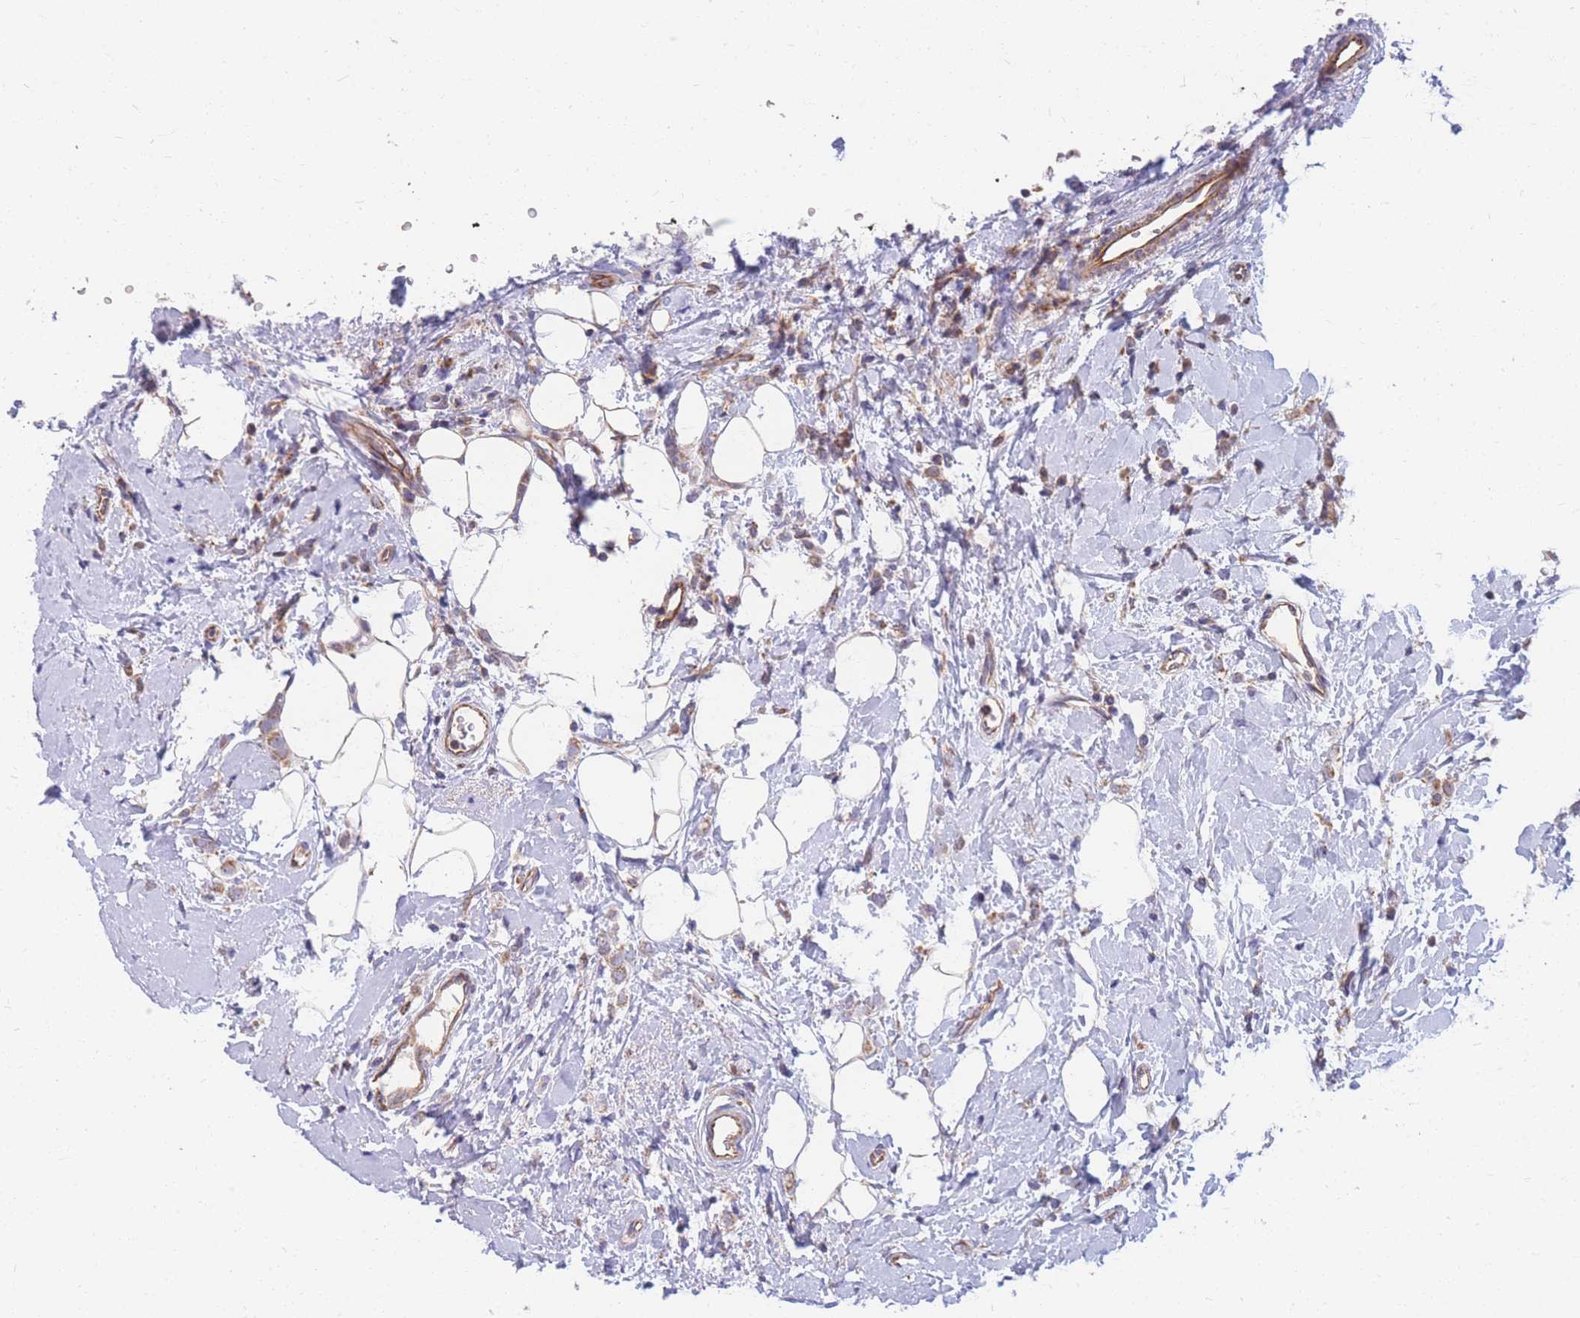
{"staining": {"intensity": "weak", "quantity": "25%-75%", "location": "cytoplasmic/membranous"}, "tissue": "breast cancer", "cell_type": "Tumor cells", "image_type": "cancer", "snomed": [{"axis": "morphology", "description": "Lobular carcinoma"}, {"axis": "topography", "description": "Breast"}], "caption": "Breast lobular carcinoma was stained to show a protein in brown. There is low levels of weak cytoplasmic/membranous positivity in about 25%-75% of tumor cells. The protein is shown in brown color, while the nuclei are stained blue.", "gene": "MRPS9", "patient": {"sex": "female", "age": 47}}